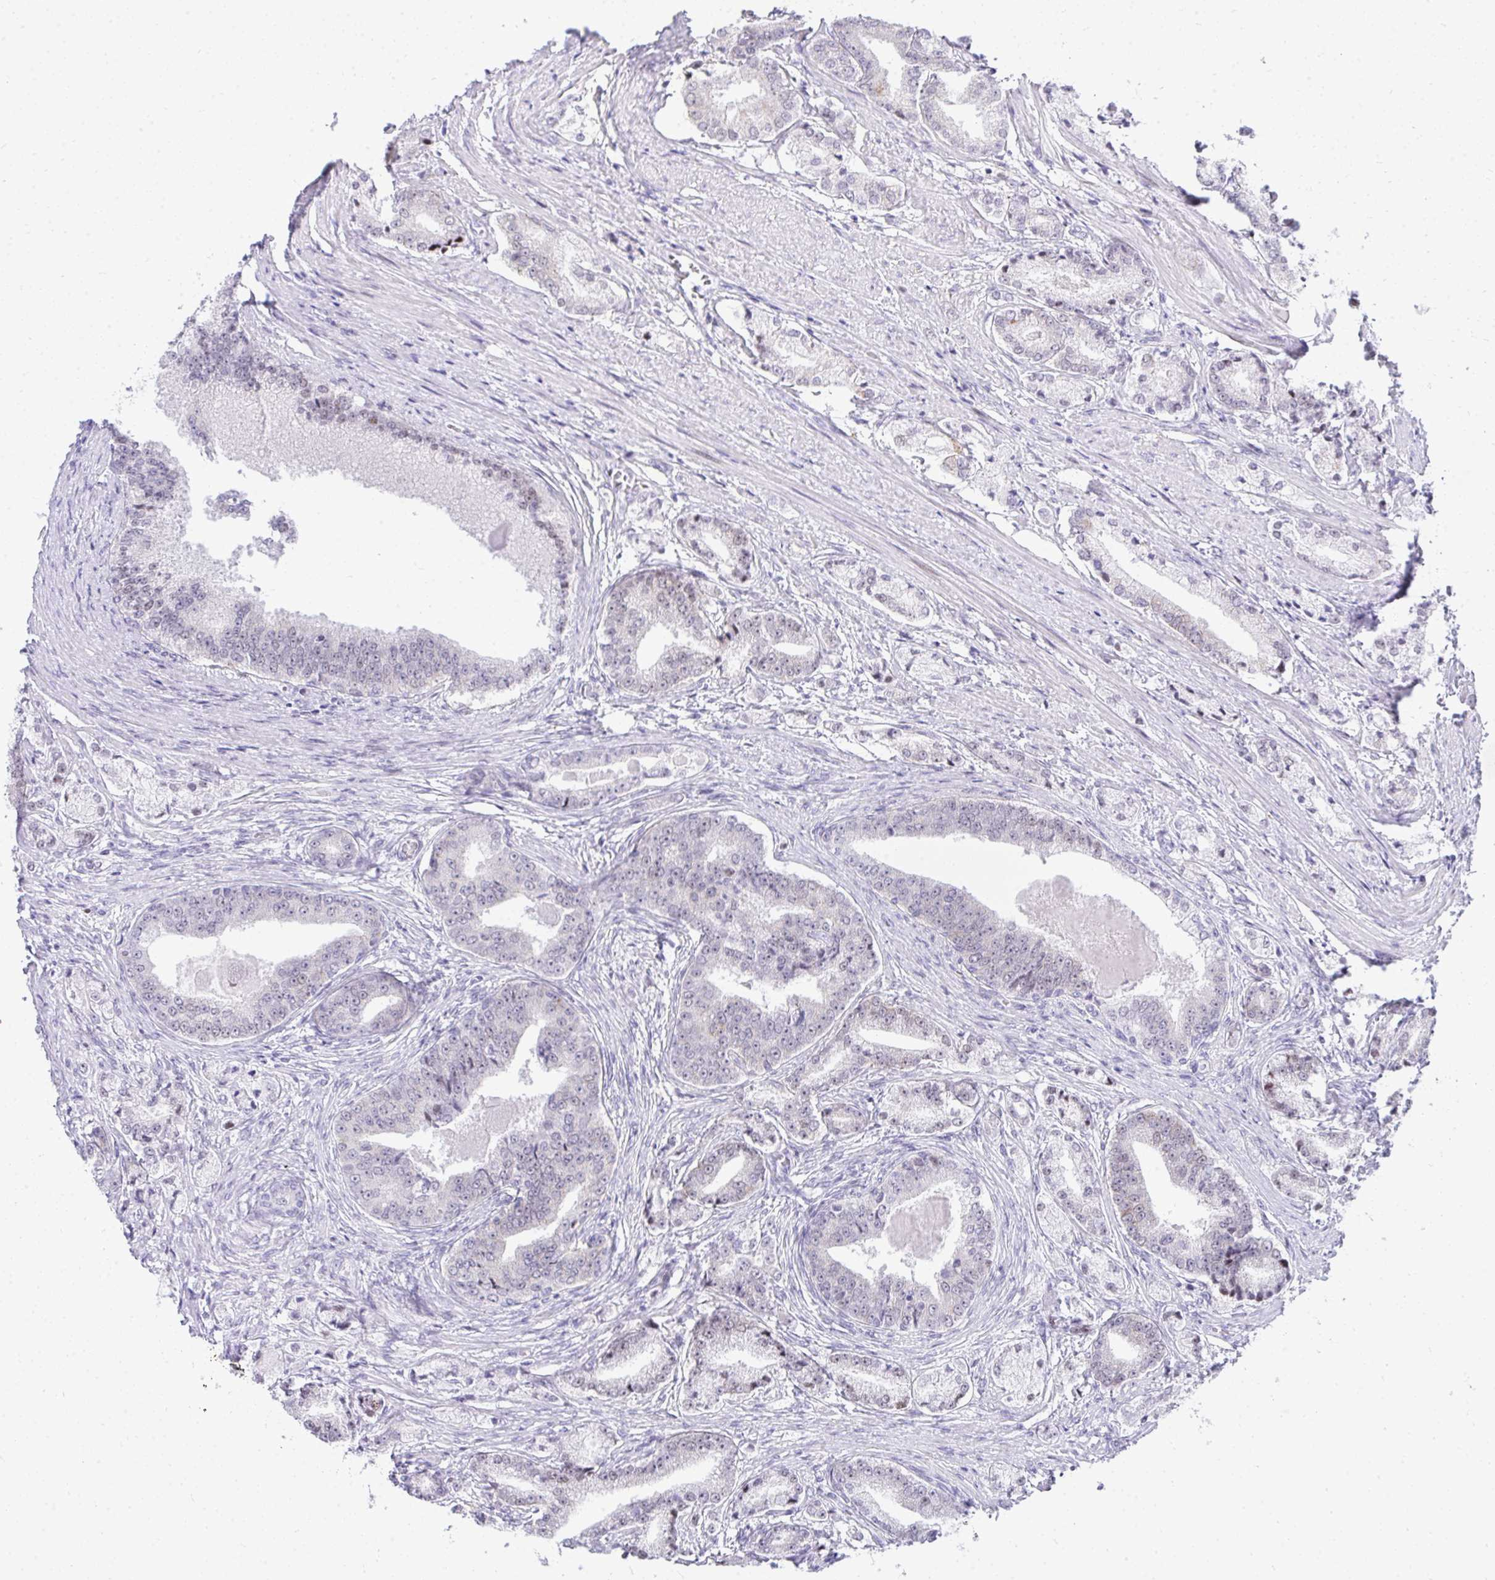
{"staining": {"intensity": "negative", "quantity": "none", "location": "none"}, "tissue": "prostate cancer", "cell_type": "Tumor cells", "image_type": "cancer", "snomed": [{"axis": "morphology", "description": "Adenocarcinoma, High grade"}, {"axis": "topography", "description": "Prostate and seminal vesicle, NOS"}], "caption": "Adenocarcinoma (high-grade) (prostate) was stained to show a protein in brown. There is no significant positivity in tumor cells.", "gene": "GLDN", "patient": {"sex": "male", "age": 61}}